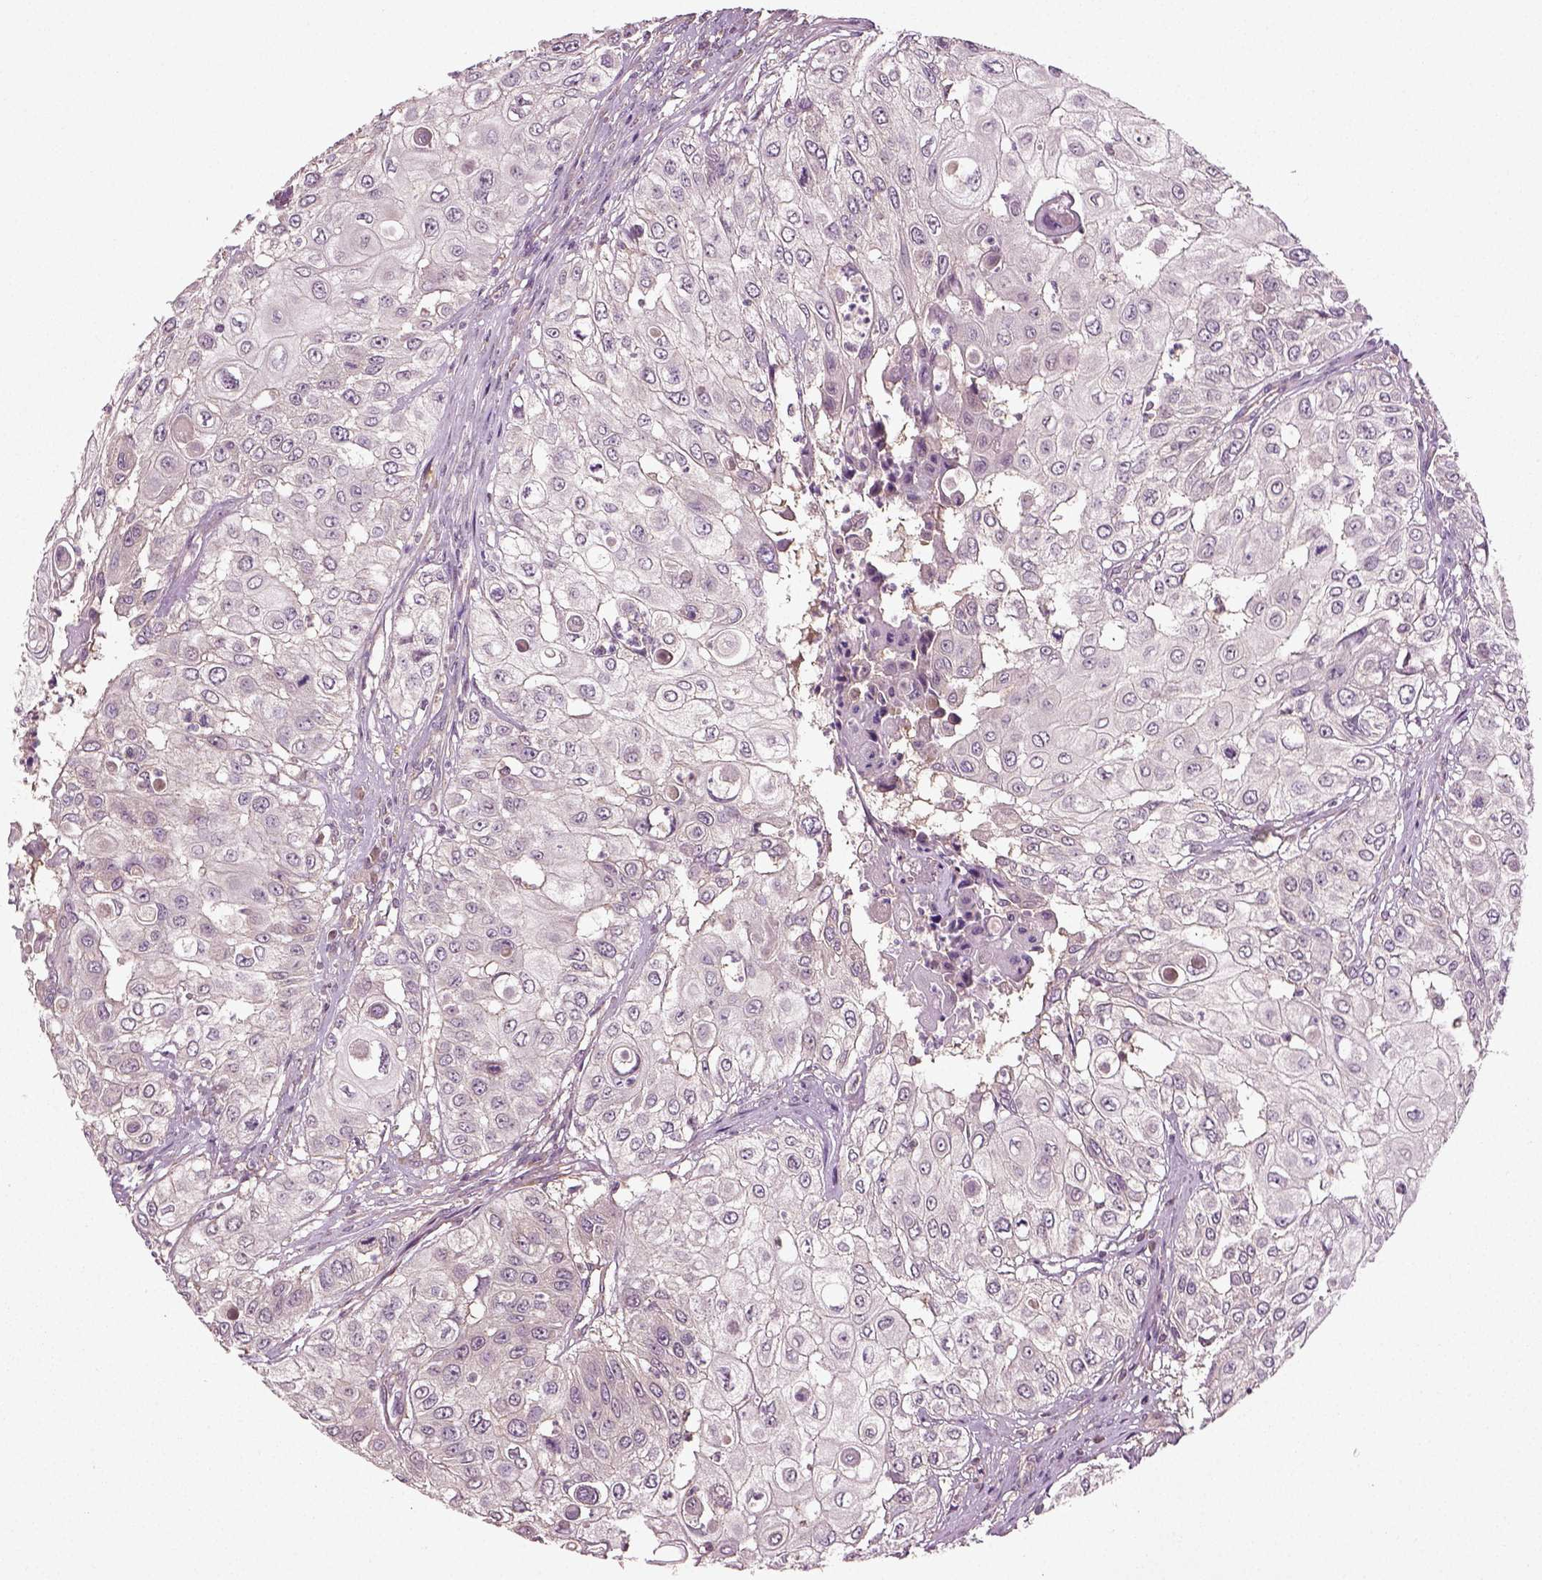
{"staining": {"intensity": "negative", "quantity": "none", "location": "none"}, "tissue": "urothelial cancer", "cell_type": "Tumor cells", "image_type": "cancer", "snomed": [{"axis": "morphology", "description": "Urothelial carcinoma, High grade"}, {"axis": "topography", "description": "Urinary bladder"}], "caption": "Image shows no significant protein staining in tumor cells of urothelial carcinoma (high-grade). Nuclei are stained in blue.", "gene": "ERV3-1", "patient": {"sex": "female", "age": 79}}